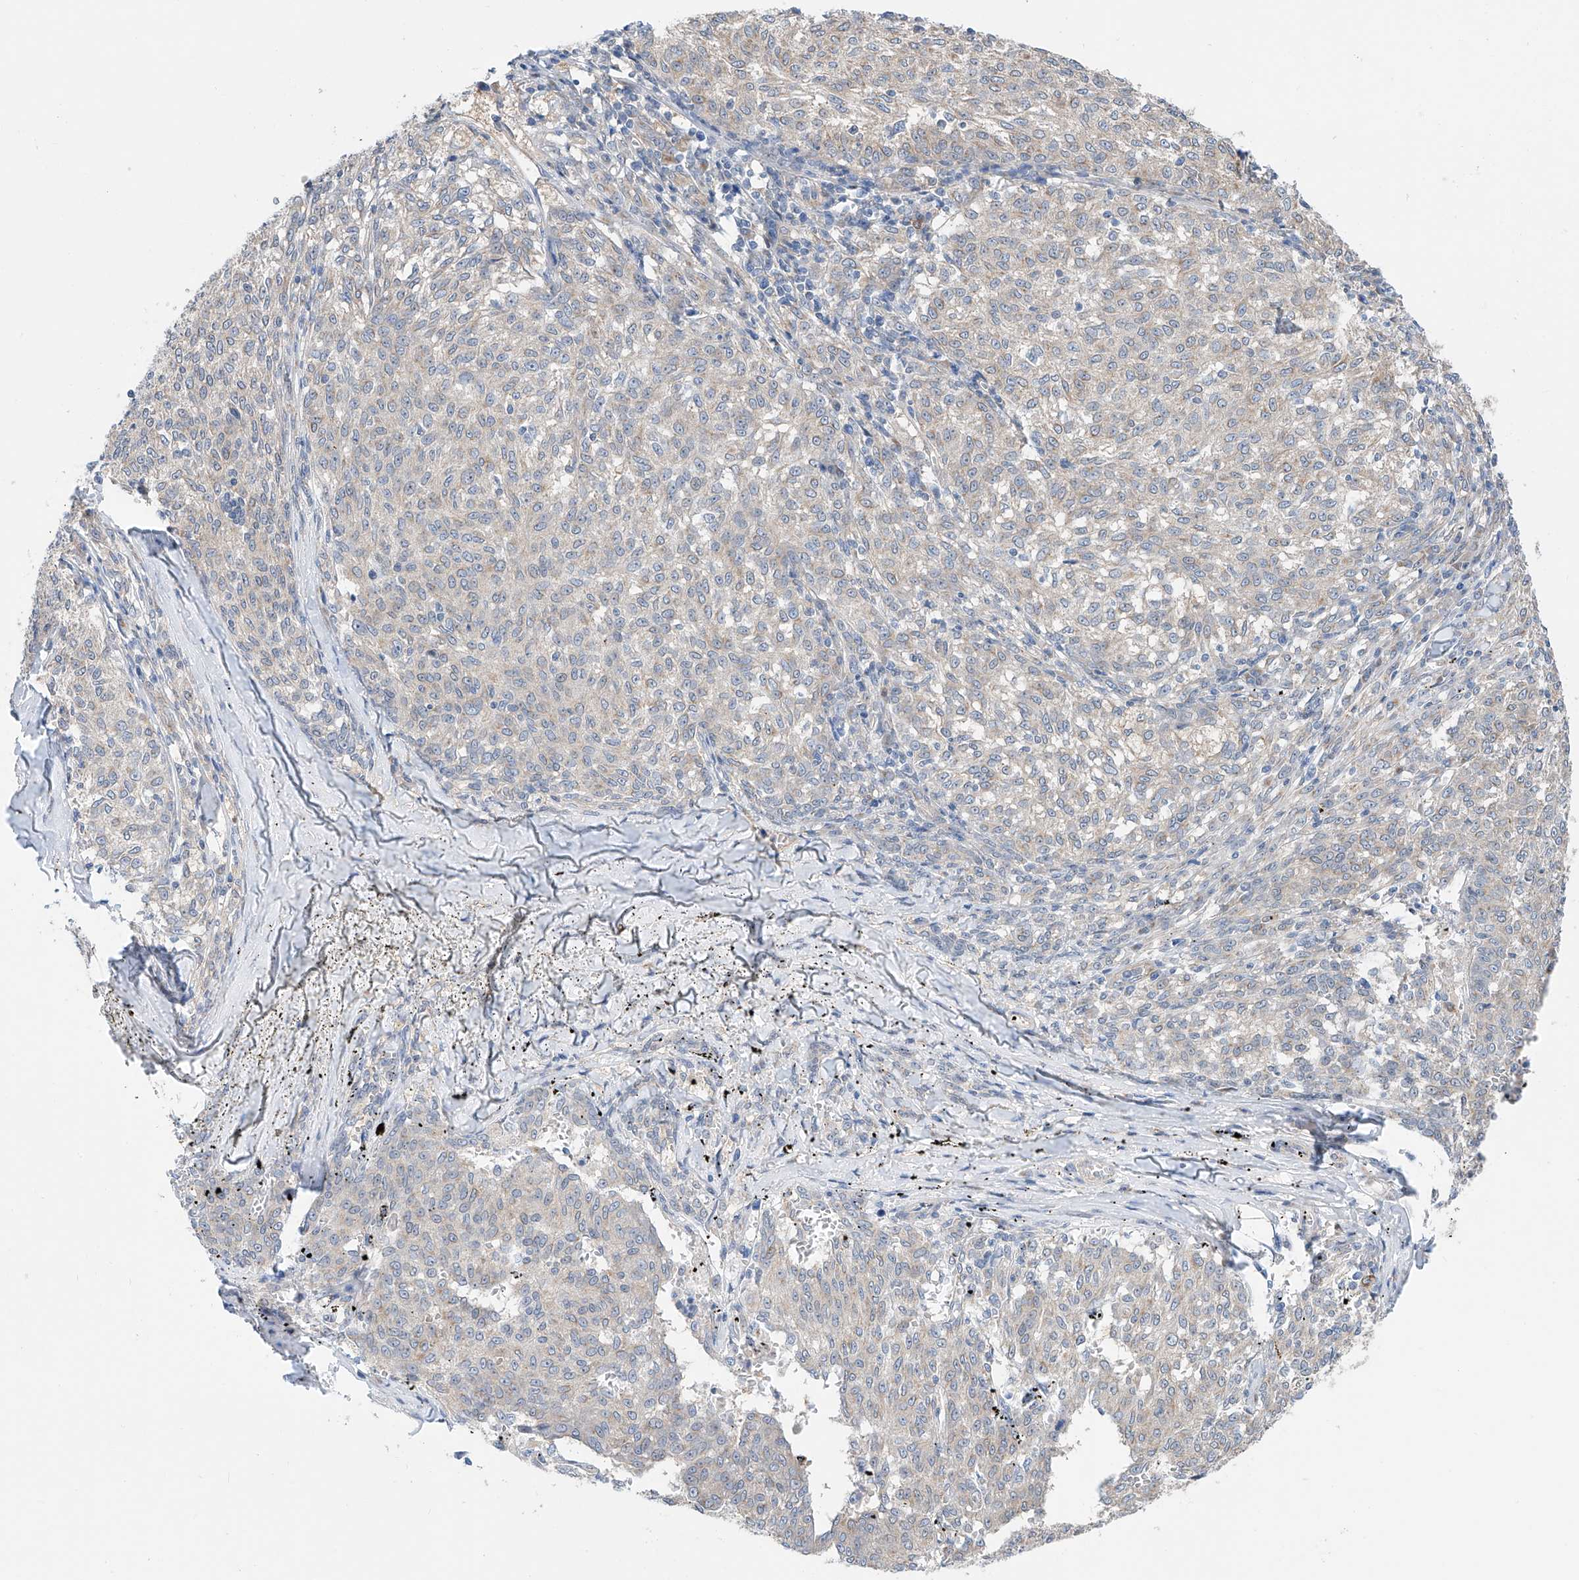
{"staining": {"intensity": "negative", "quantity": "none", "location": "none"}, "tissue": "melanoma", "cell_type": "Tumor cells", "image_type": "cancer", "snomed": [{"axis": "morphology", "description": "Malignant melanoma, NOS"}, {"axis": "topography", "description": "Skin"}], "caption": "Image shows no protein positivity in tumor cells of melanoma tissue.", "gene": "SLC22A7", "patient": {"sex": "female", "age": 72}}